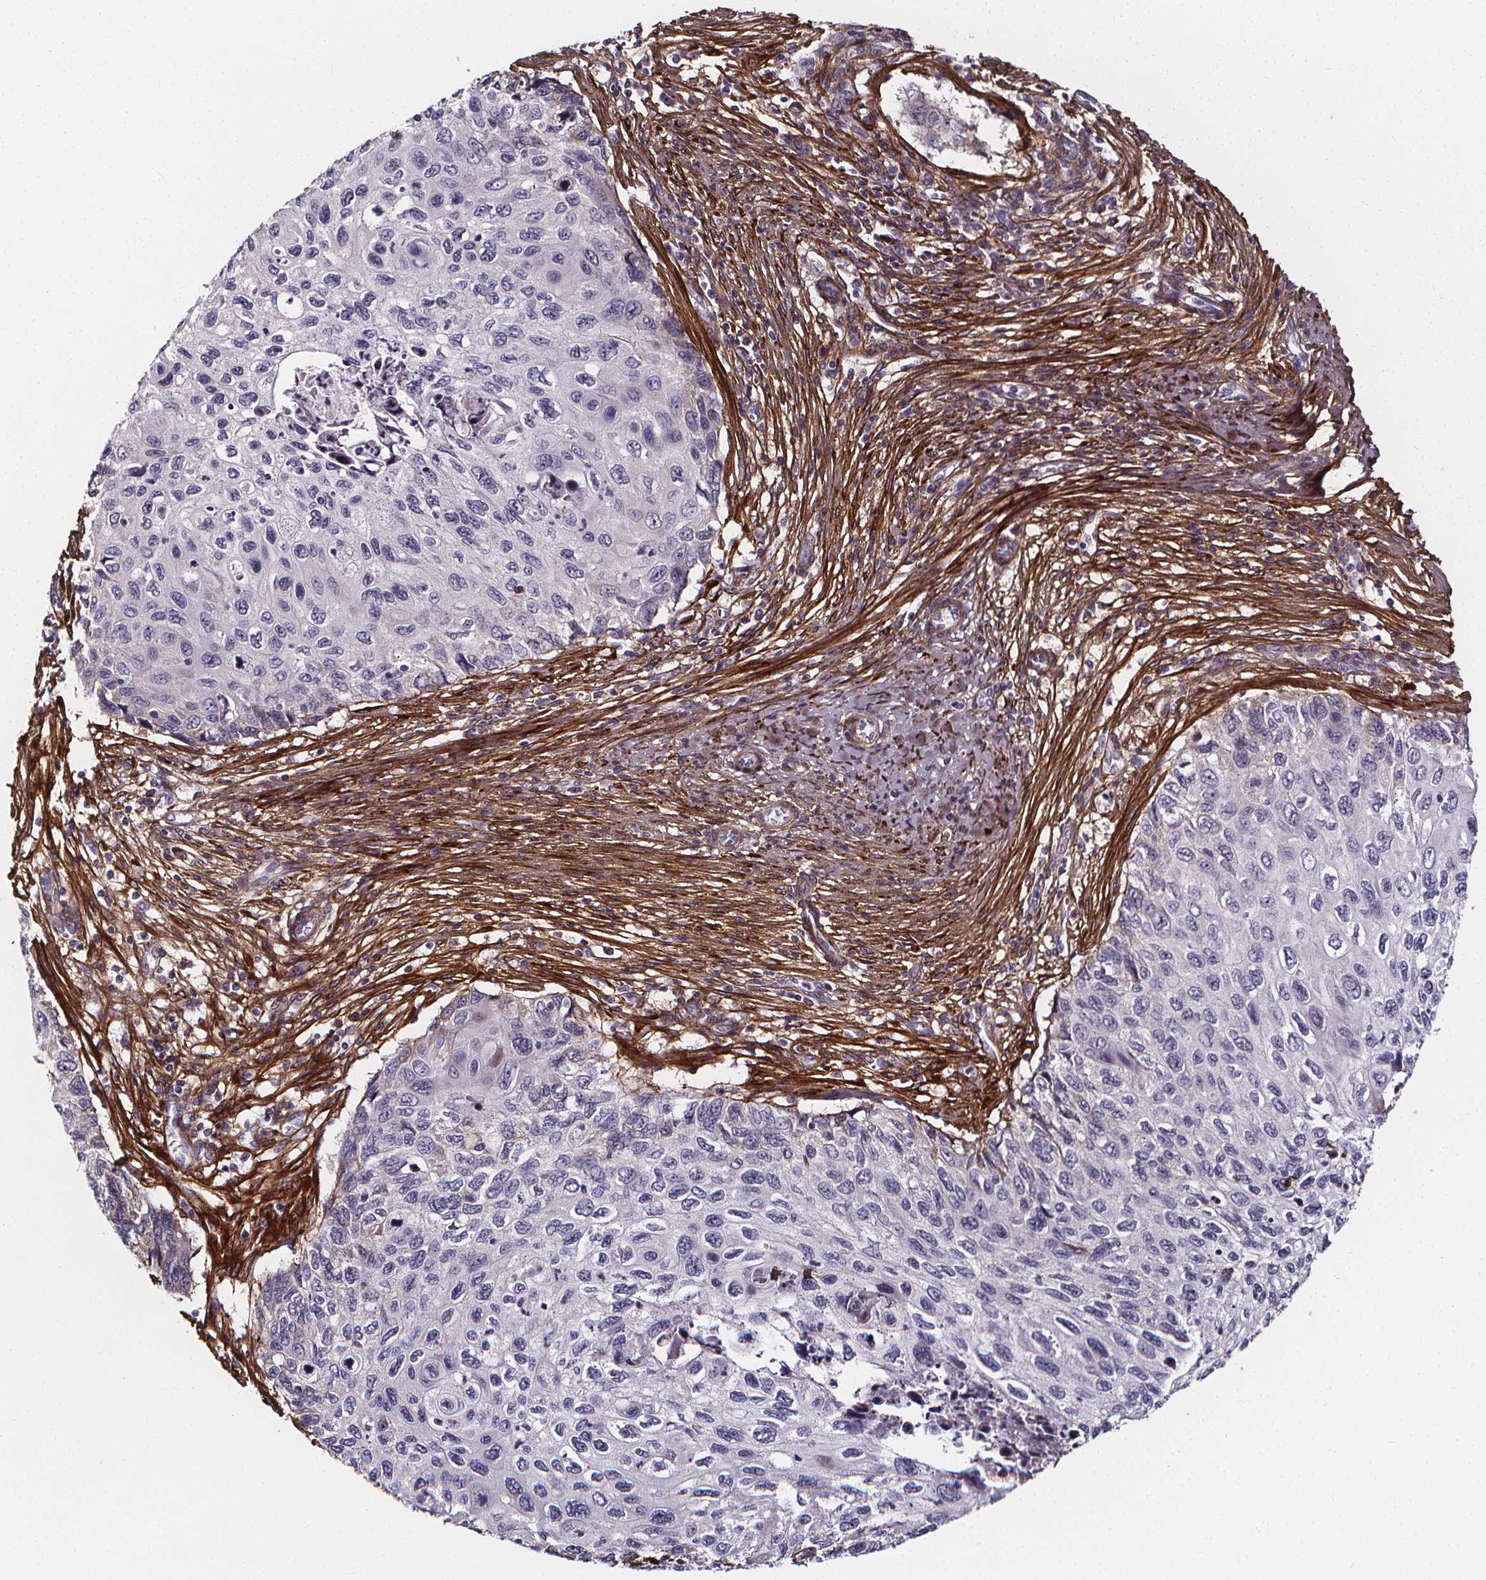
{"staining": {"intensity": "negative", "quantity": "none", "location": "none"}, "tissue": "cervical cancer", "cell_type": "Tumor cells", "image_type": "cancer", "snomed": [{"axis": "morphology", "description": "Squamous cell carcinoma, NOS"}, {"axis": "topography", "description": "Cervix"}], "caption": "Immunohistochemical staining of cervical cancer (squamous cell carcinoma) displays no significant expression in tumor cells. (Immunohistochemistry (ihc), brightfield microscopy, high magnification).", "gene": "AEBP1", "patient": {"sex": "female", "age": 70}}